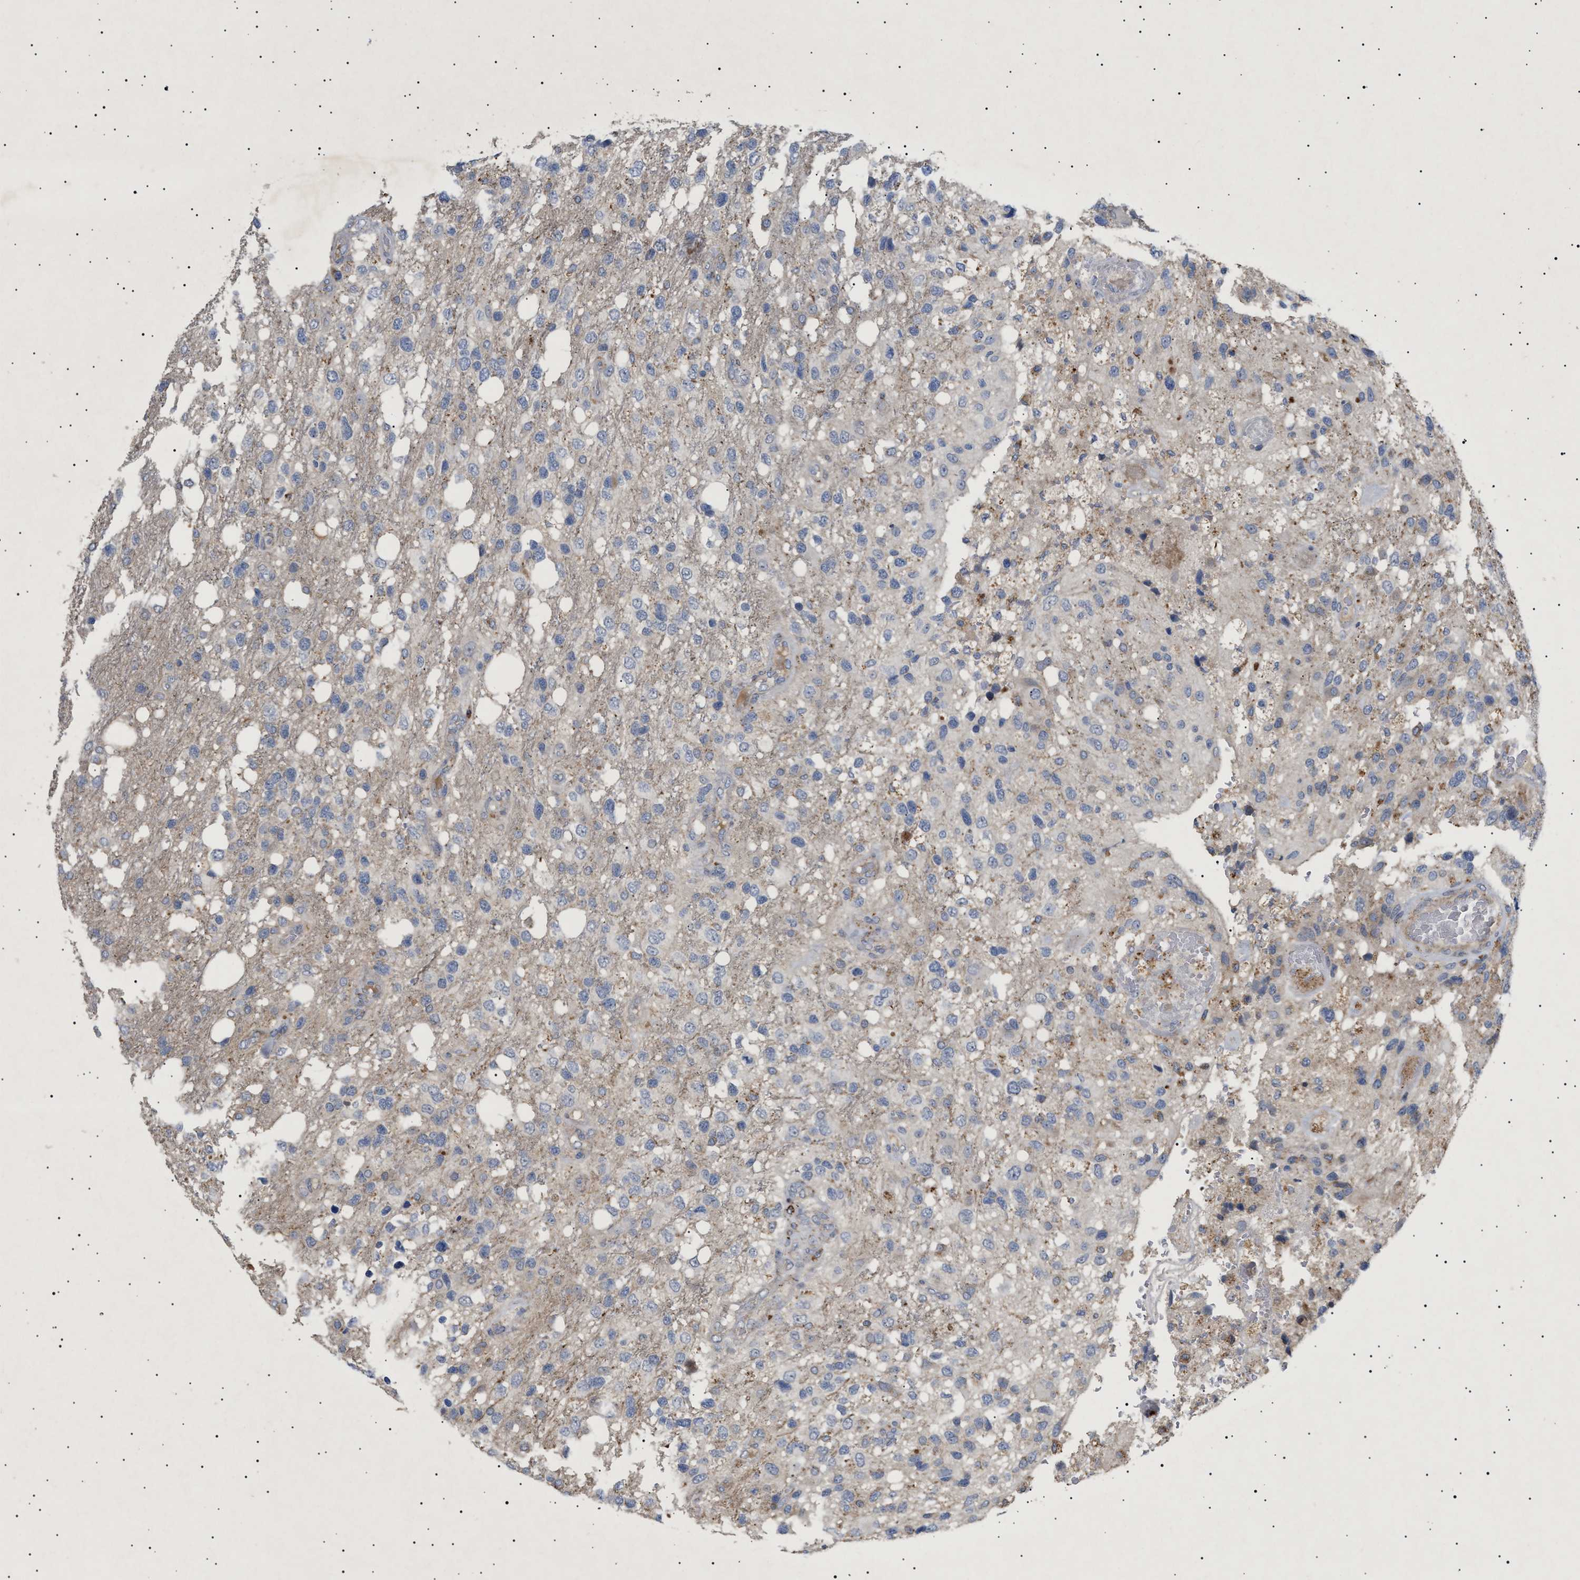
{"staining": {"intensity": "negative", "quantity": "none", "location": "none"}, "tissue": "glioma", "cell_type": "Tumor cells", "image_type": "cancer", "snomed": [{"axis": "morphology", "description": "Glioma, malignant, High grade"}, {"axis": "topography", "description": "Brain"}], "caption": "This is an immunohistochemistry image of human glioma. There is no staining in tumor cells.", "gene": "SIRT5", "patient": {"sex": "female", "age": 58}}